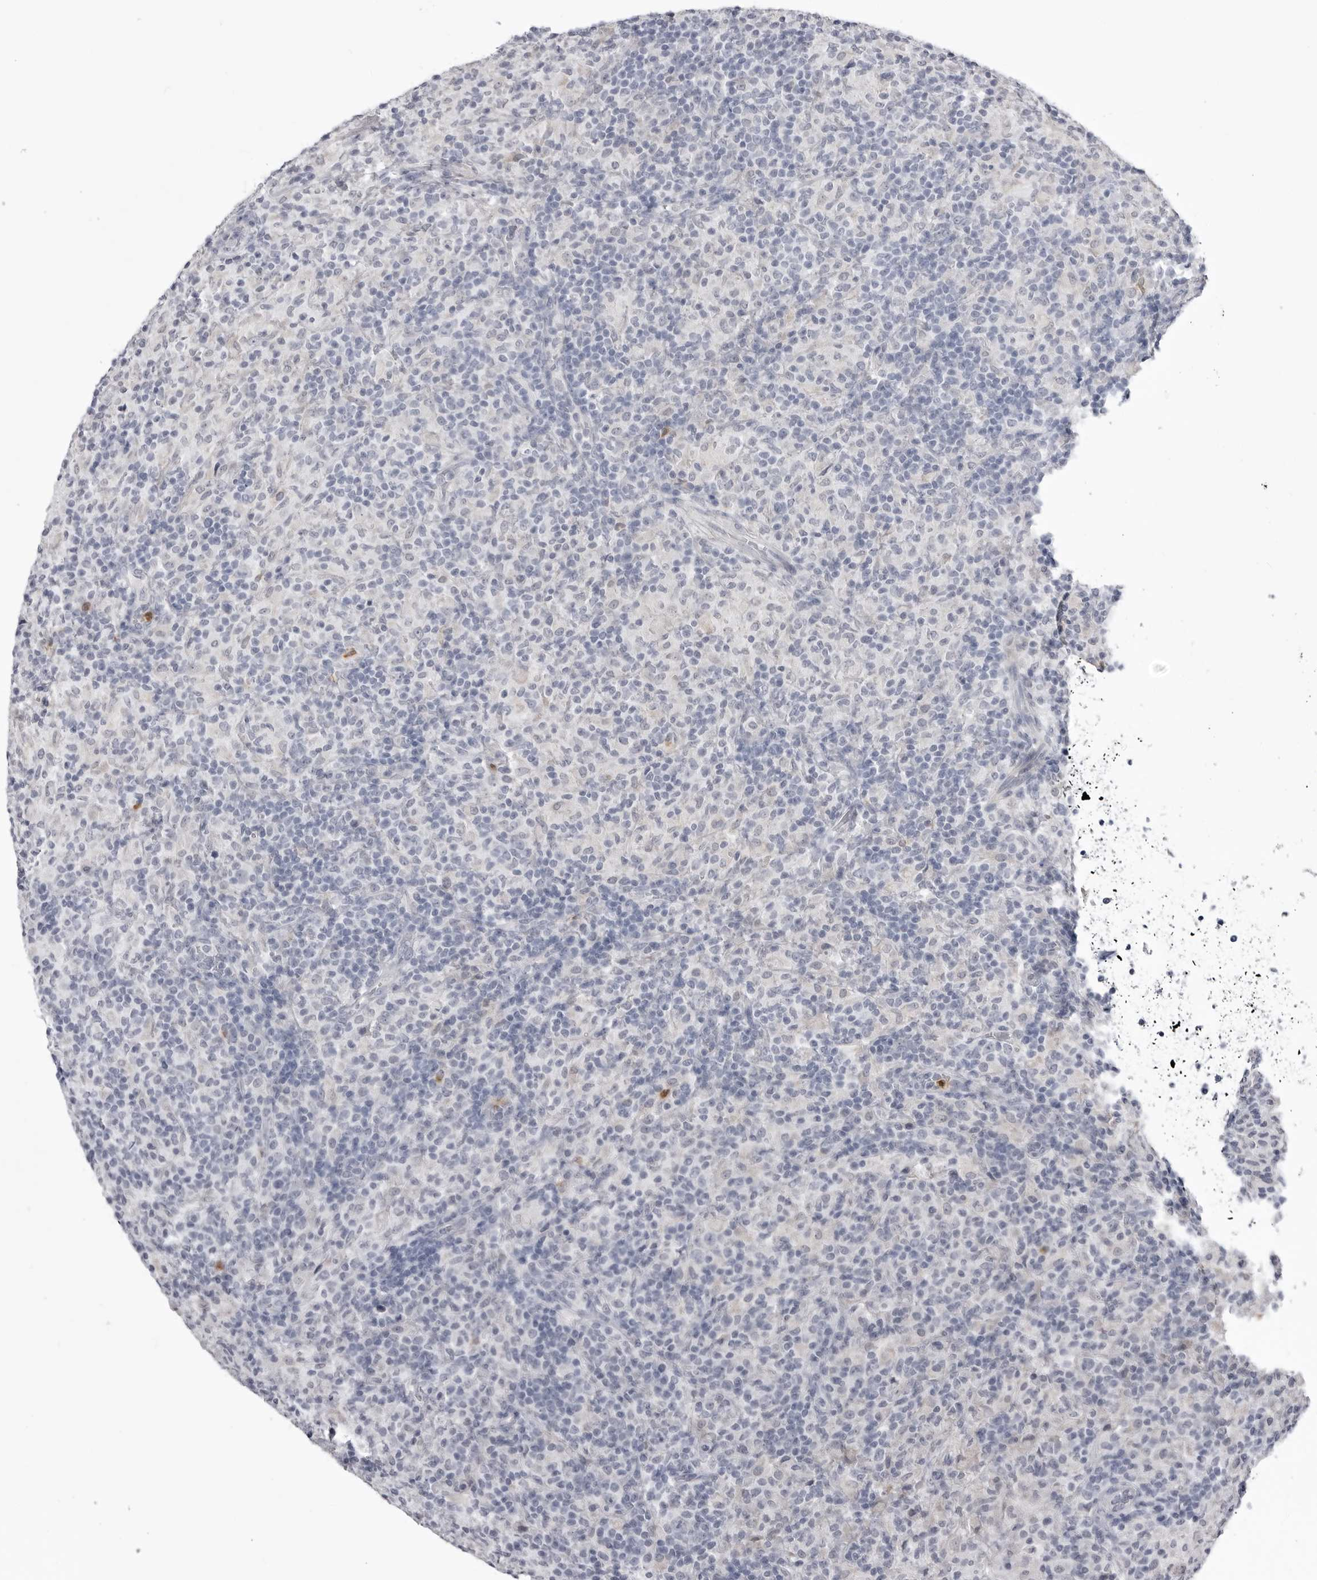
{"staining": {"intensity": "negative", "quantity": "none", "location": "none"}, "tissue": "lymphoma", "cell_type": "Tumor cells", "image_type": "cancer", "snomed": [{"axis": "morphology", "description": "Hodgkin's disease, NOS"}, {"axis": "topography", "description": "Lymph node"}], "caption": "Immunohistochemical staining of human lymphoma demonstrates no significant expression in tumor cells.", "gene": "STAP2", "patient": {"sex": "male", "age": 70}}